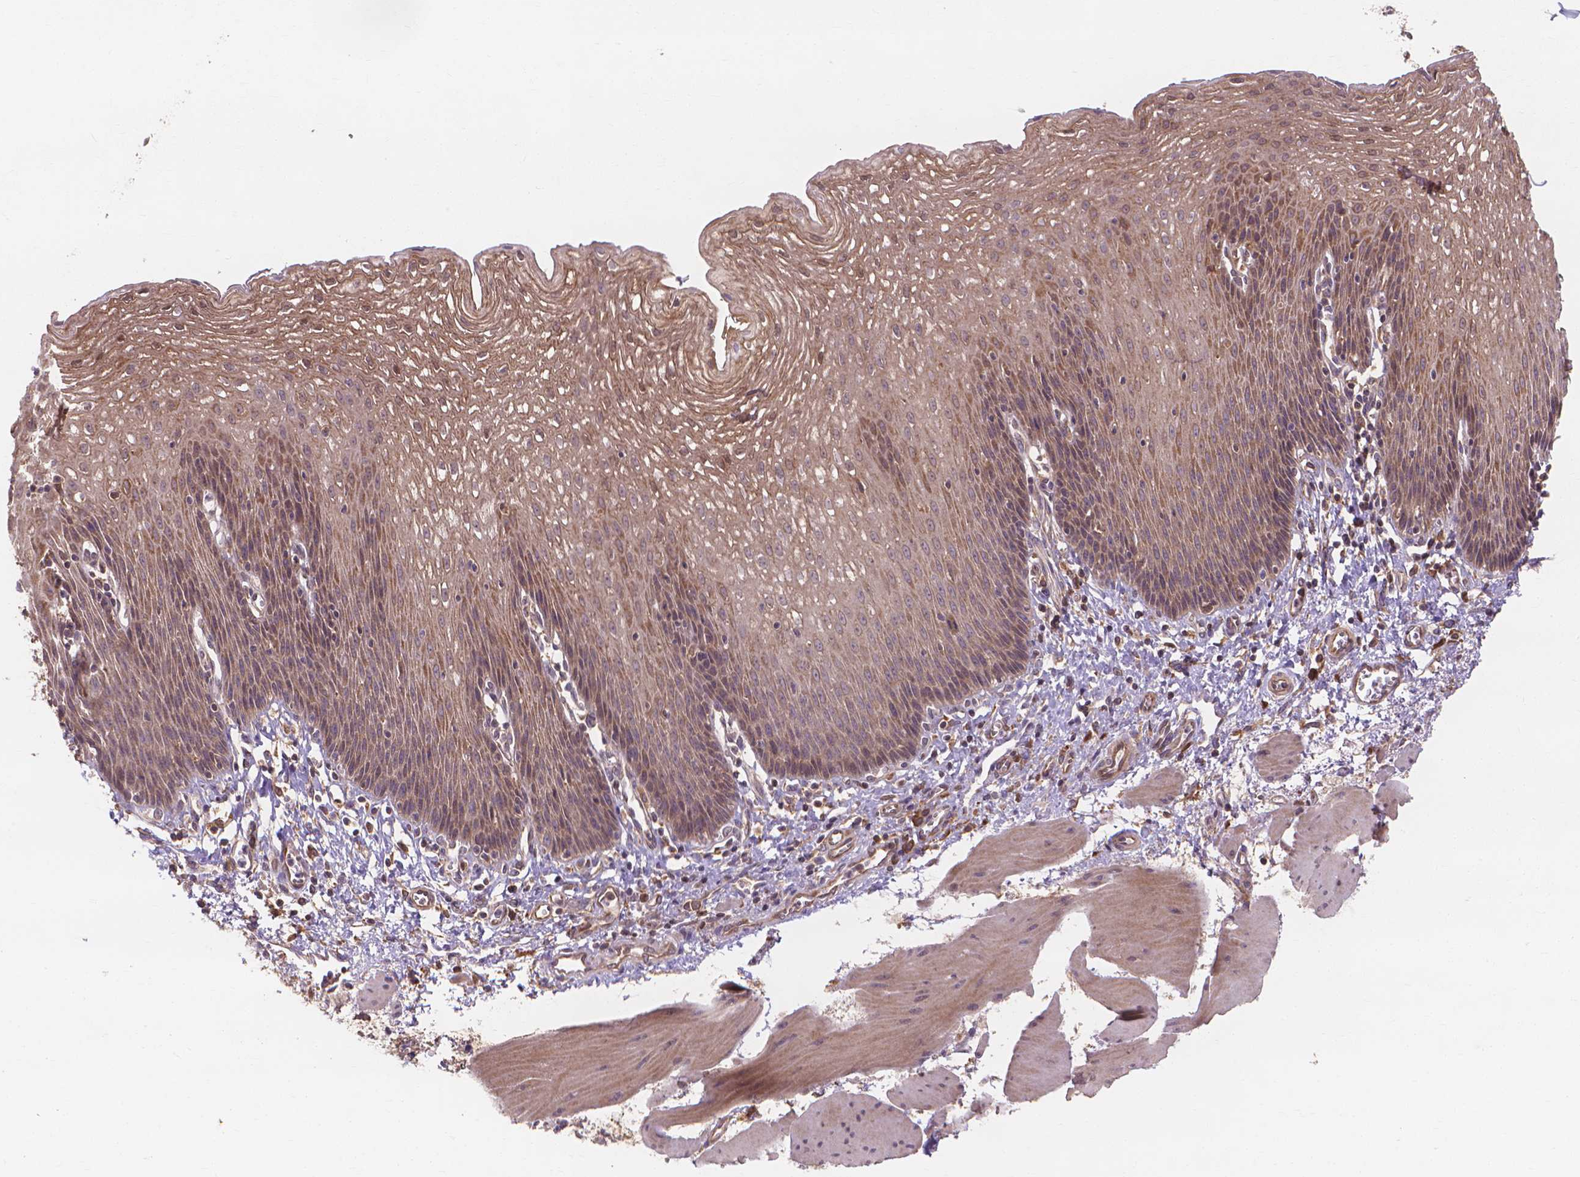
{"staining": {"intensity": "moderate", "quantity": ">75%", "location": "cytoplasmic/membranous"}, "tissue": "esophagus", "cell_type": "Squamous epithelial cells", "image_type": "normal", "snomed": [{"axis": "morphology", "description": "Normal tissue, NOS"}, {"axis": "topography", "description": "Esophagus"}], "caption": "Protein staining of unremarkable esophagus displays moderate cytoplasmic/membranous staining in about >75% of squamous epithelial cells. Nuclei are stained in blue.", "gene": "TAB2", "patient": {"sex": "female", "age": 64}}